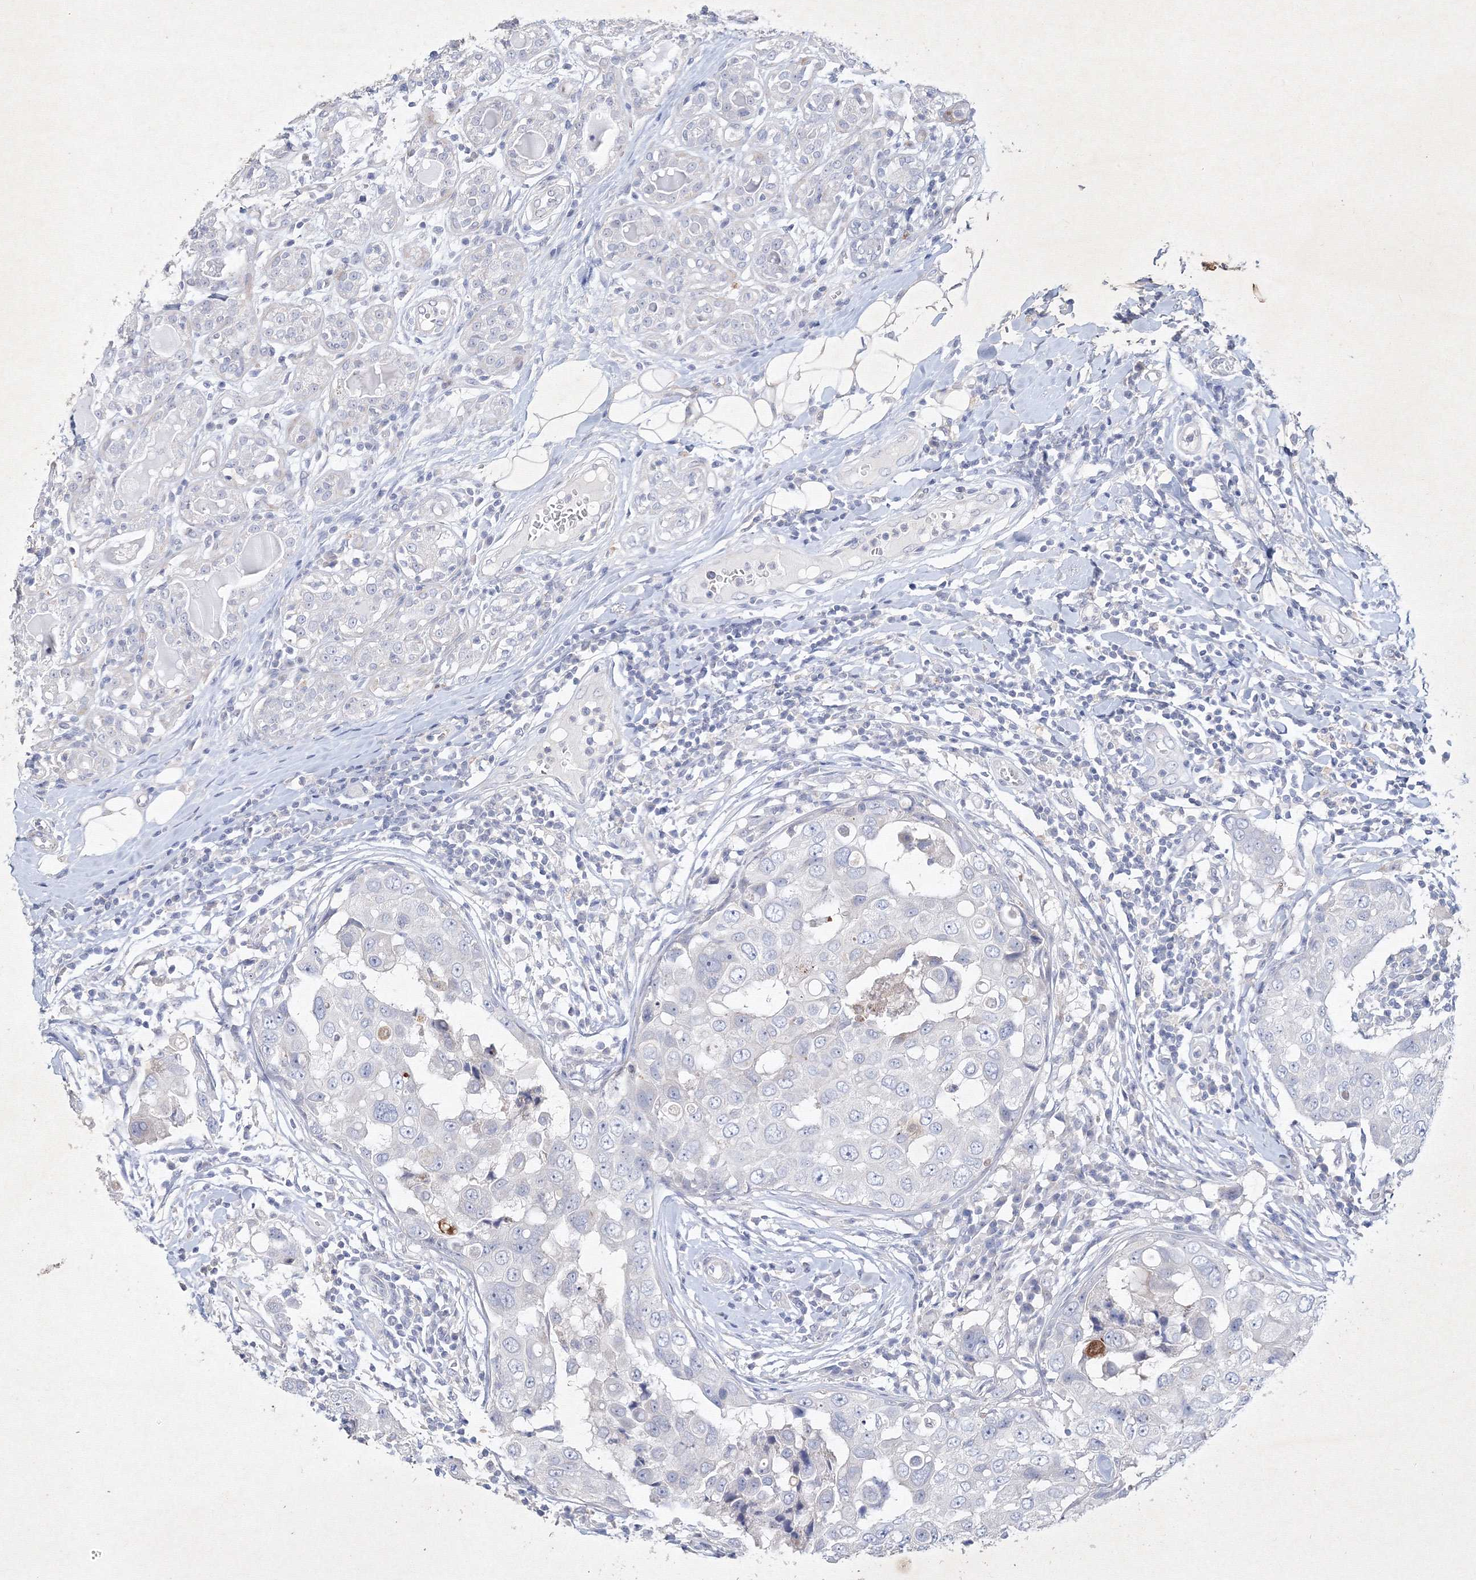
{"staining": {"intensity": "negative", "quantity": "none", "location": "none"}, "tissue": "breast cancer", "cell_type": "Tumor cells", "image_type": "cancer", "snomed": [{"axis": "morphology", "description": "Duct carcinoma"}, {"axis": "topography", "description": "Breast"}], "caption": "This micrograph is of invasive ductal carcinoma (breast) stained with immunohistochemistry (IHC) to label a protein in brown with the nuclei are counter-stained blue. There is no staining in tumor cells.", "gene": "CXXC4", "patient": {"sex": "female", "age": 27}}